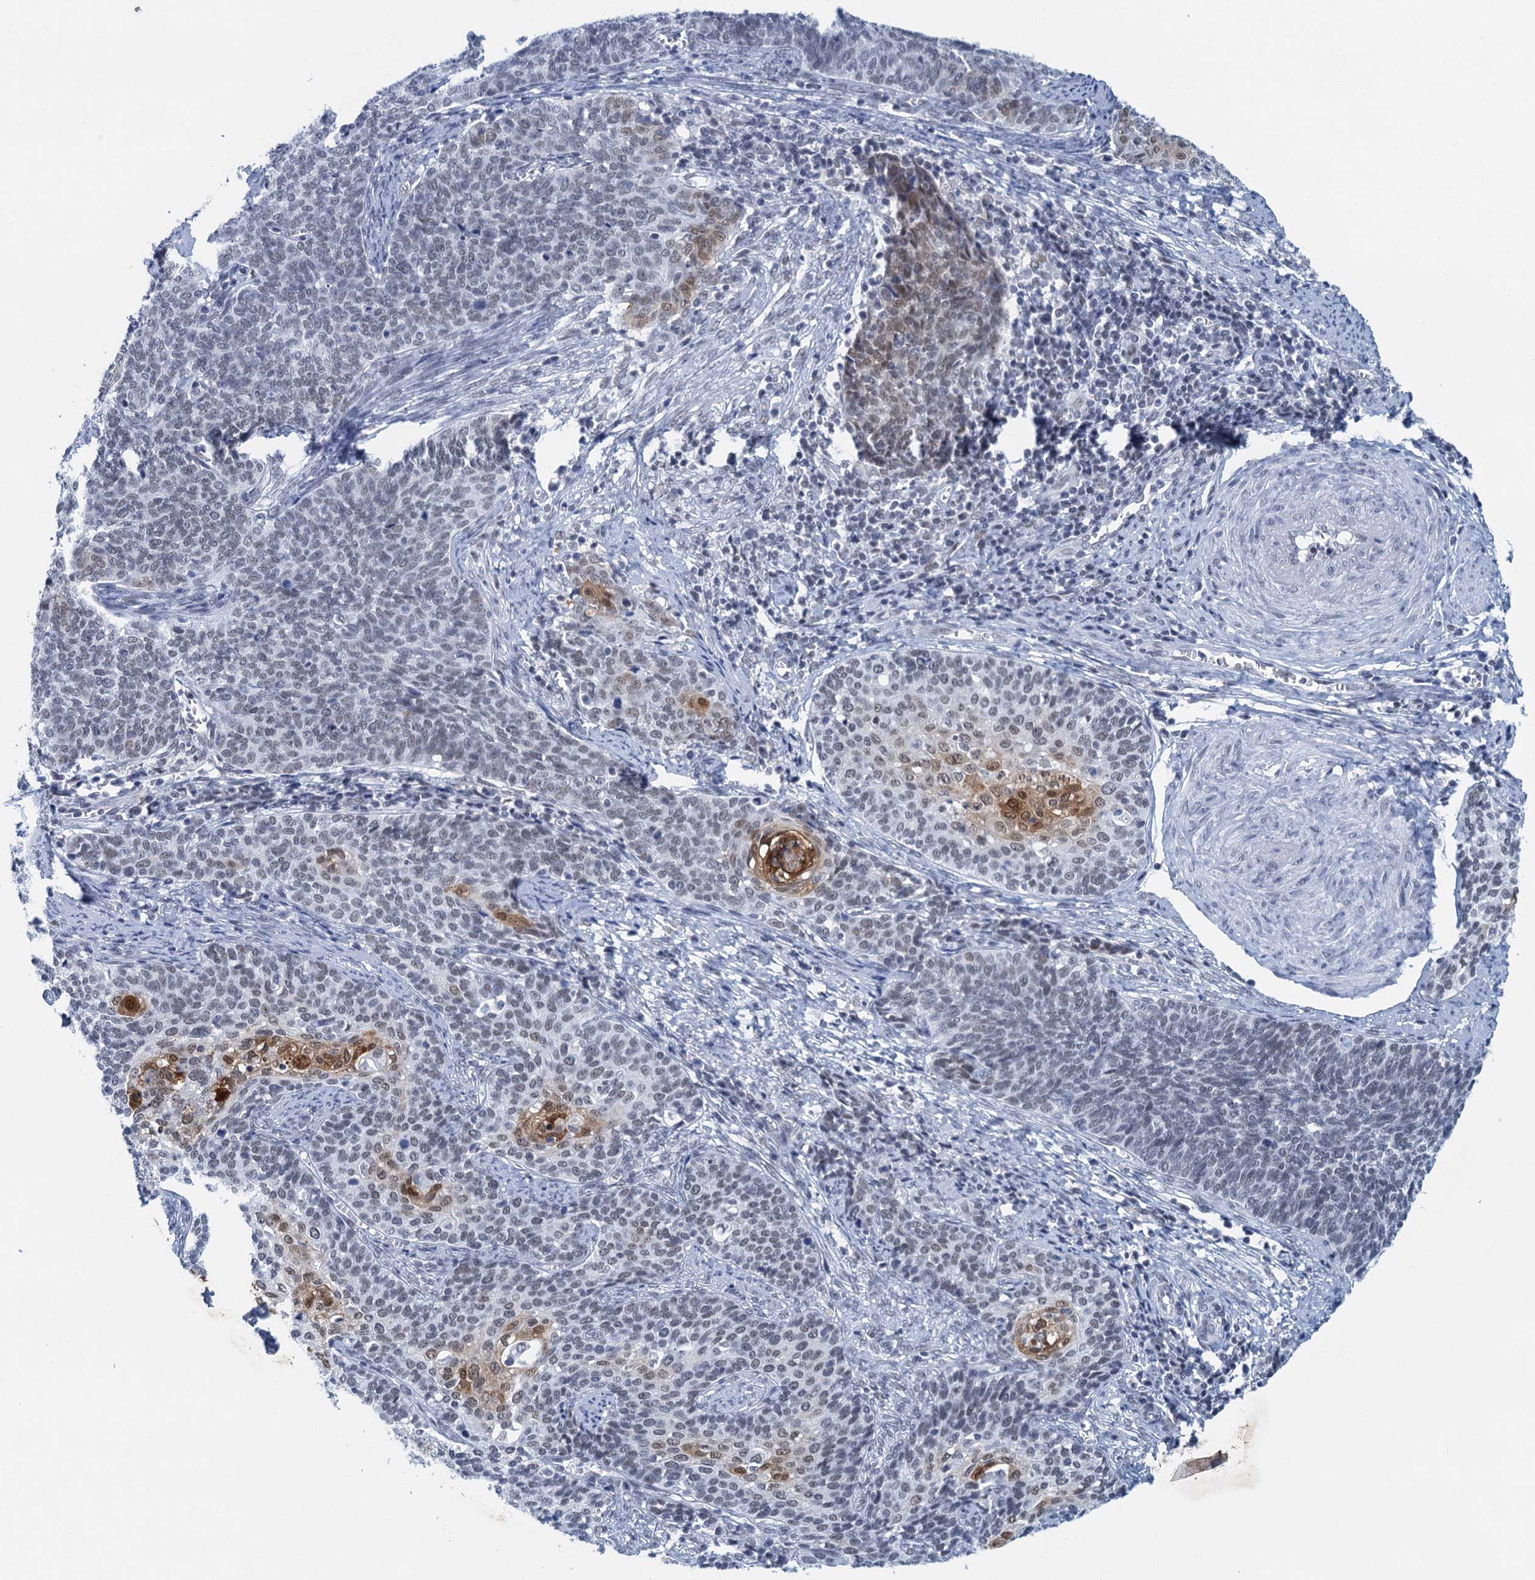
{"staining": {"intensity": "moderate", "quantity": "<25%", "location": "cytoplasmic/membranous,nuclear"}, "tissue": "cervical cancer", "cell_type": "Tumor cells", "image_type": "cancer", "snomed": [{"axis": "morphology", "description": "Squamous cell carcinoma, NOS"}, {"axis": "topography", "description": "Cervix"}], "caption": "Brown immunohistochemical staining in human cervical cancer shows moderate cytoplasmic/membranous and nuclear expression in about <25% of tumor cells. (Brightfield microscopy of DAB IHC at high magnification).", "gene": "EPS8L1", "patient": {"sex": "female", "age": 39}}